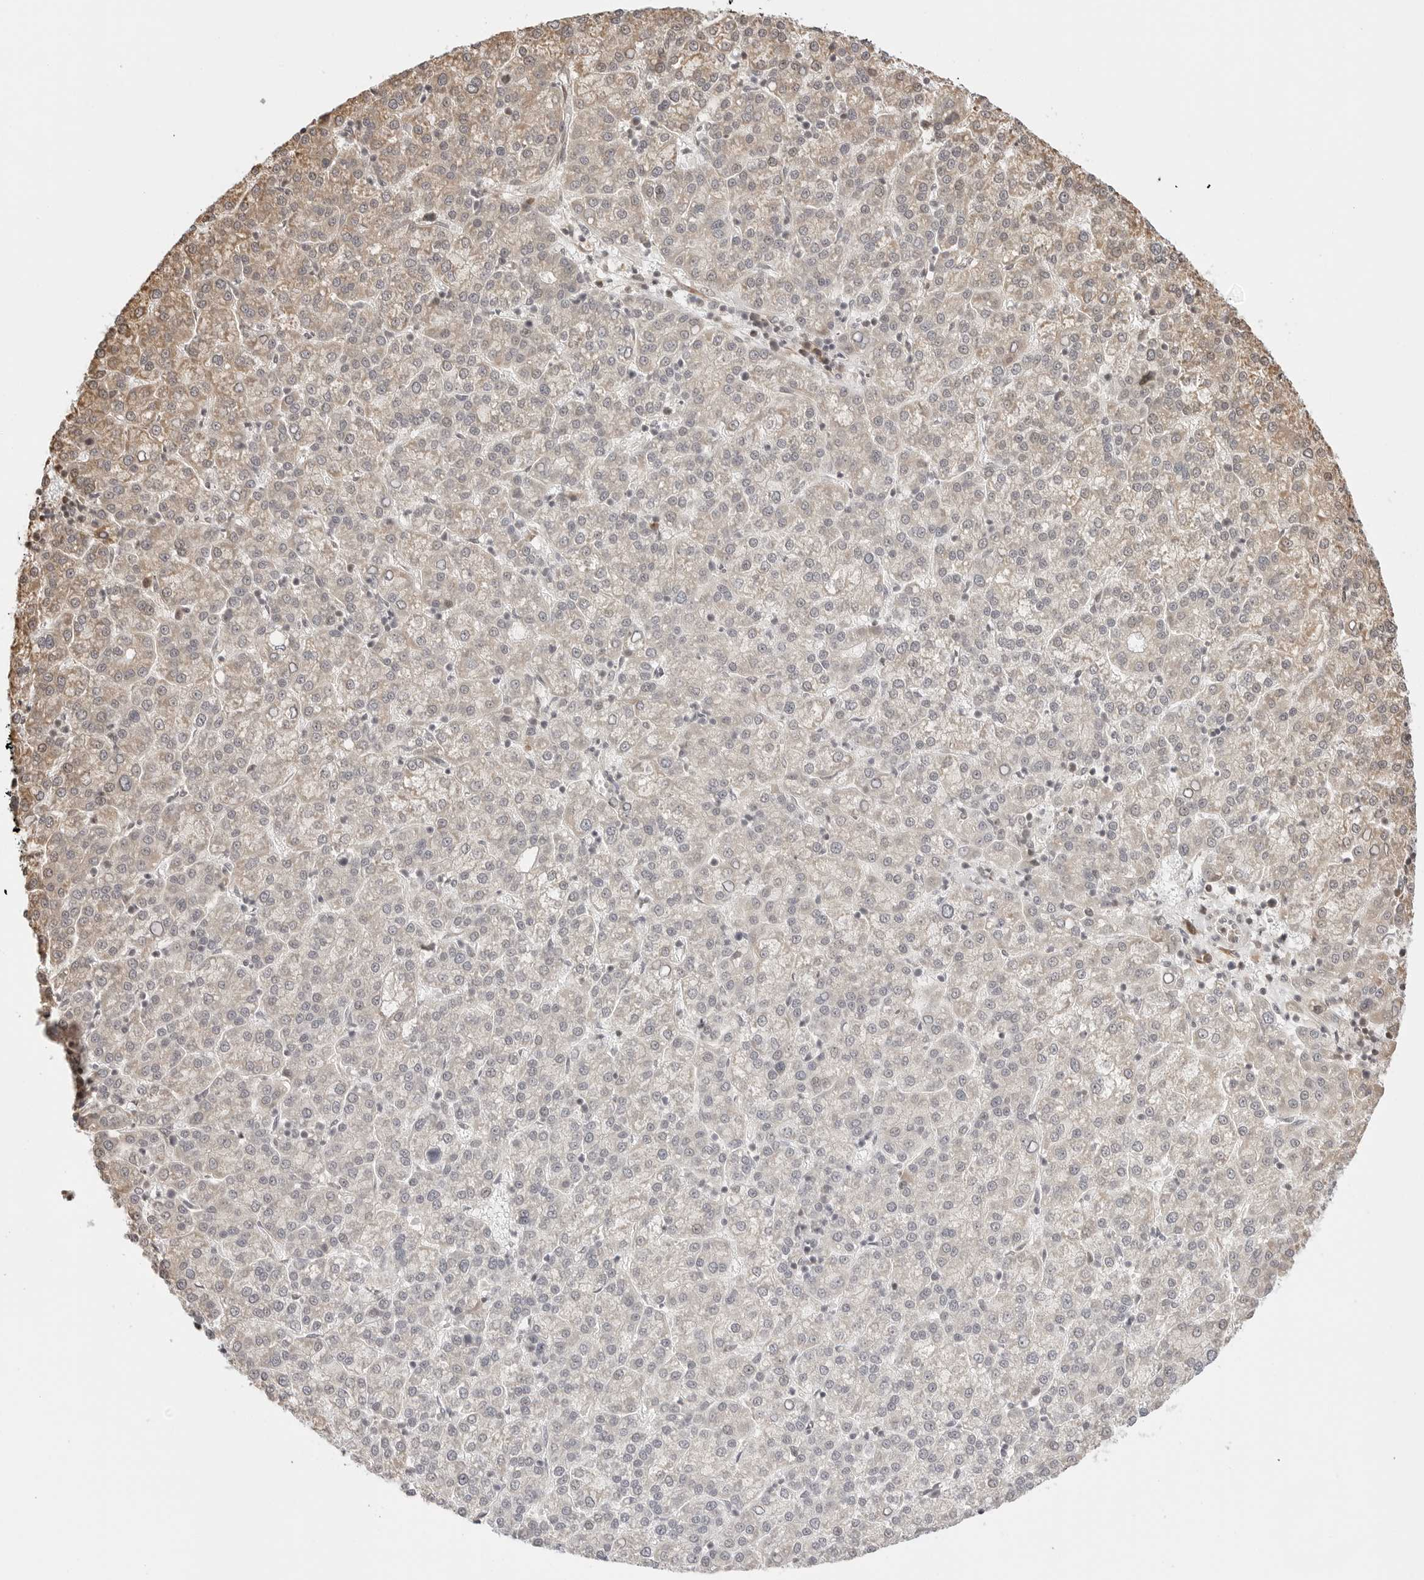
{"staining": {"intensity": "negative", "quantity": "none", "location": "none"}, "tissue": "liver cancer", "cell_type": "Tumor cells", "image_type": "cancer", "snomed": [{"axis": "morphology", "description": "Carcinoma, Hepatocellular, NOS"}, {"axis": "topography", "description": "Liver"}], "caption": "The histopathology image demonstrates no staining of tumor cells in liver cancer.", "gene": "FKBP14", "patient": {"sex": "female", "age": 58}}